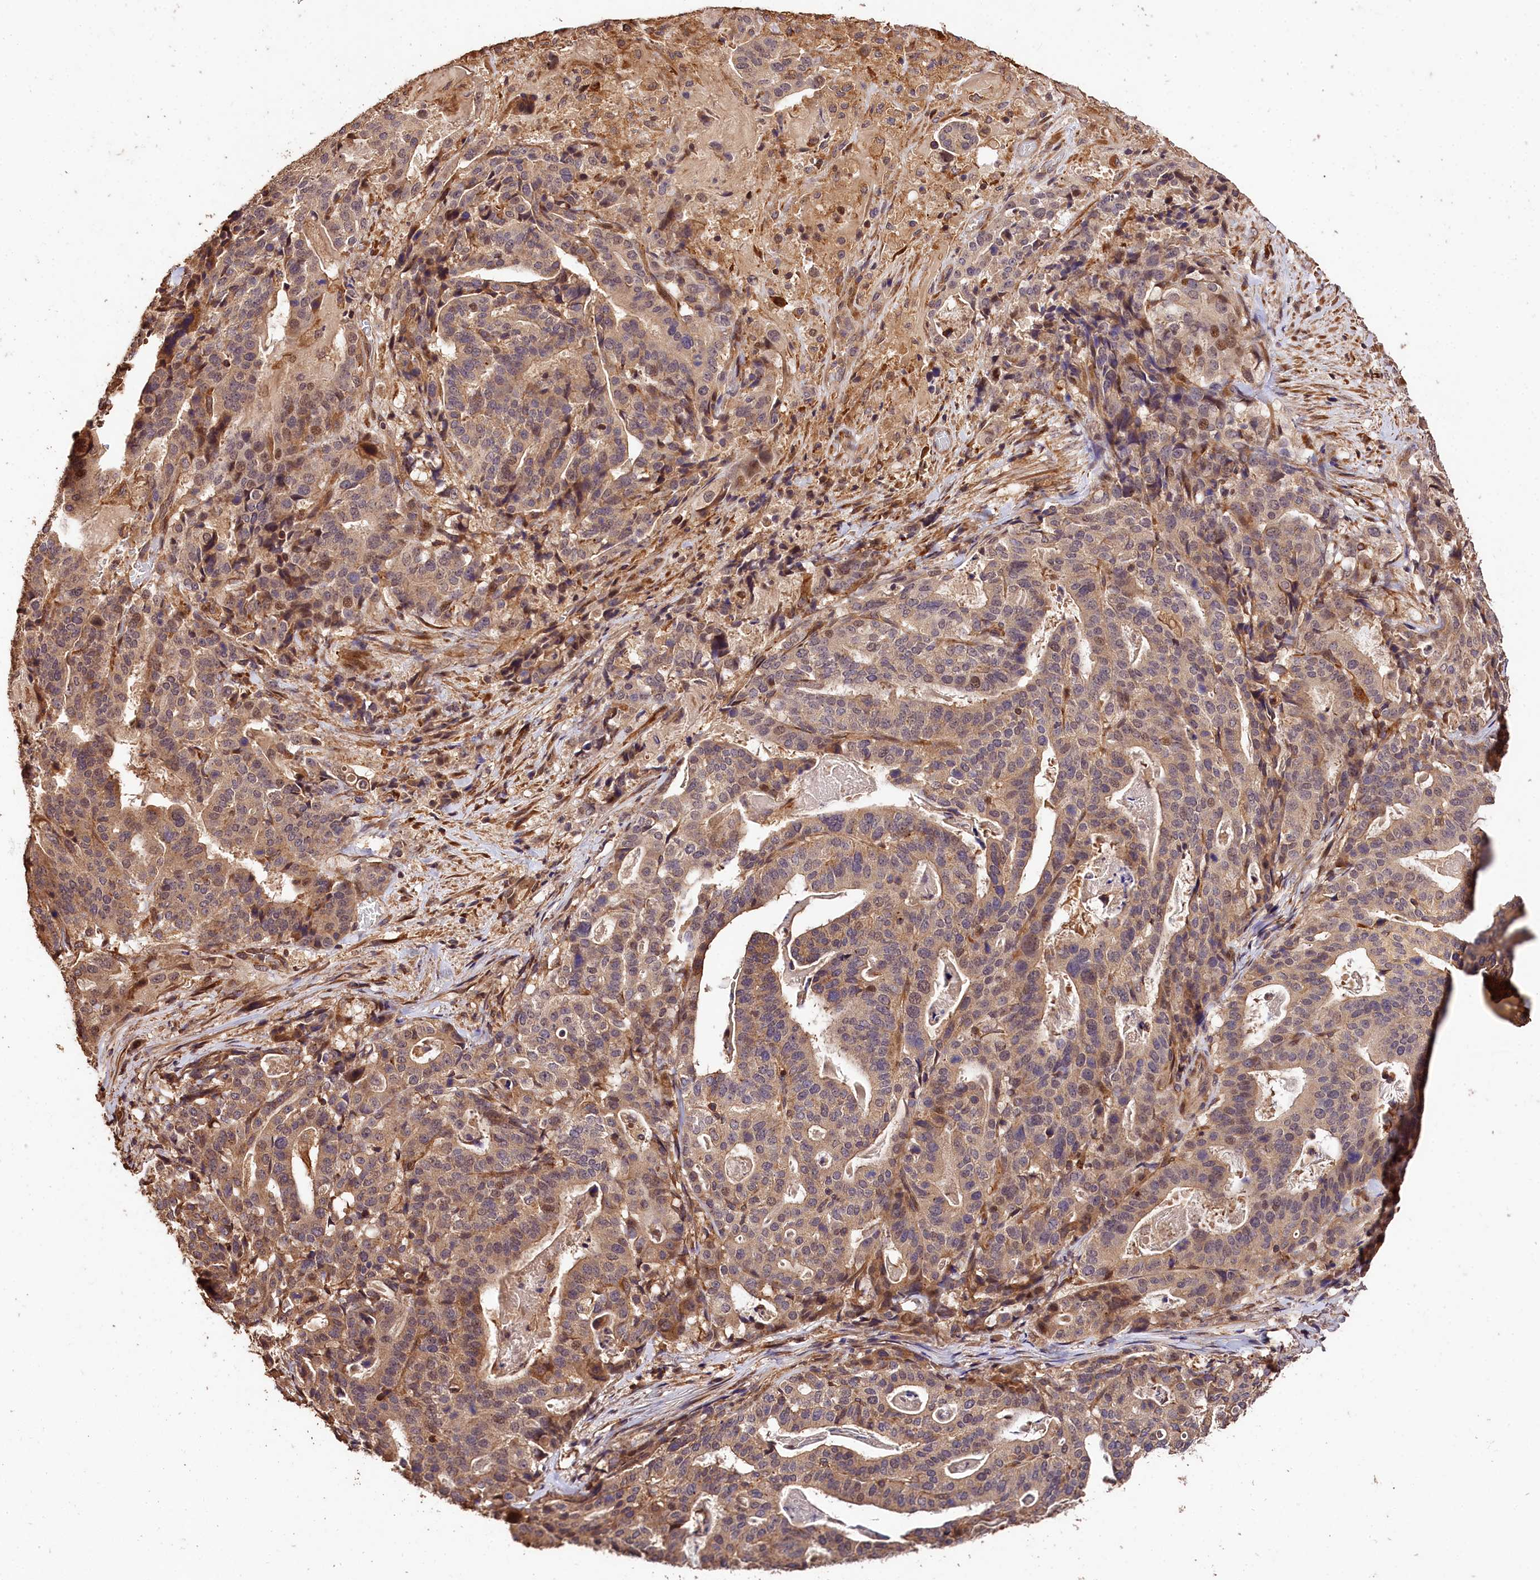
{"staining": {"intensity": "weak", "quantity": "25%-75%", "location": "cytoplasmic/membranous,nuclear"}, "tissue": "stomach cancer", "cell_type": "Tumor cells", "image_type": "cancer", "snomed": [{"axis": "morphology", "description": "Adenocarcinoma, NOS"}, {"axis": "topography", "description": "Stomach"}], "caption": "Protein expression analysis of human adenocarcinoma (stomach) reveals weak cytoplasmic/membranous and nuclear positivity in approximately 25%-75% of tumor cells.", "gene": "KPTN", "patient": {"sex": "male", "age": 48}}